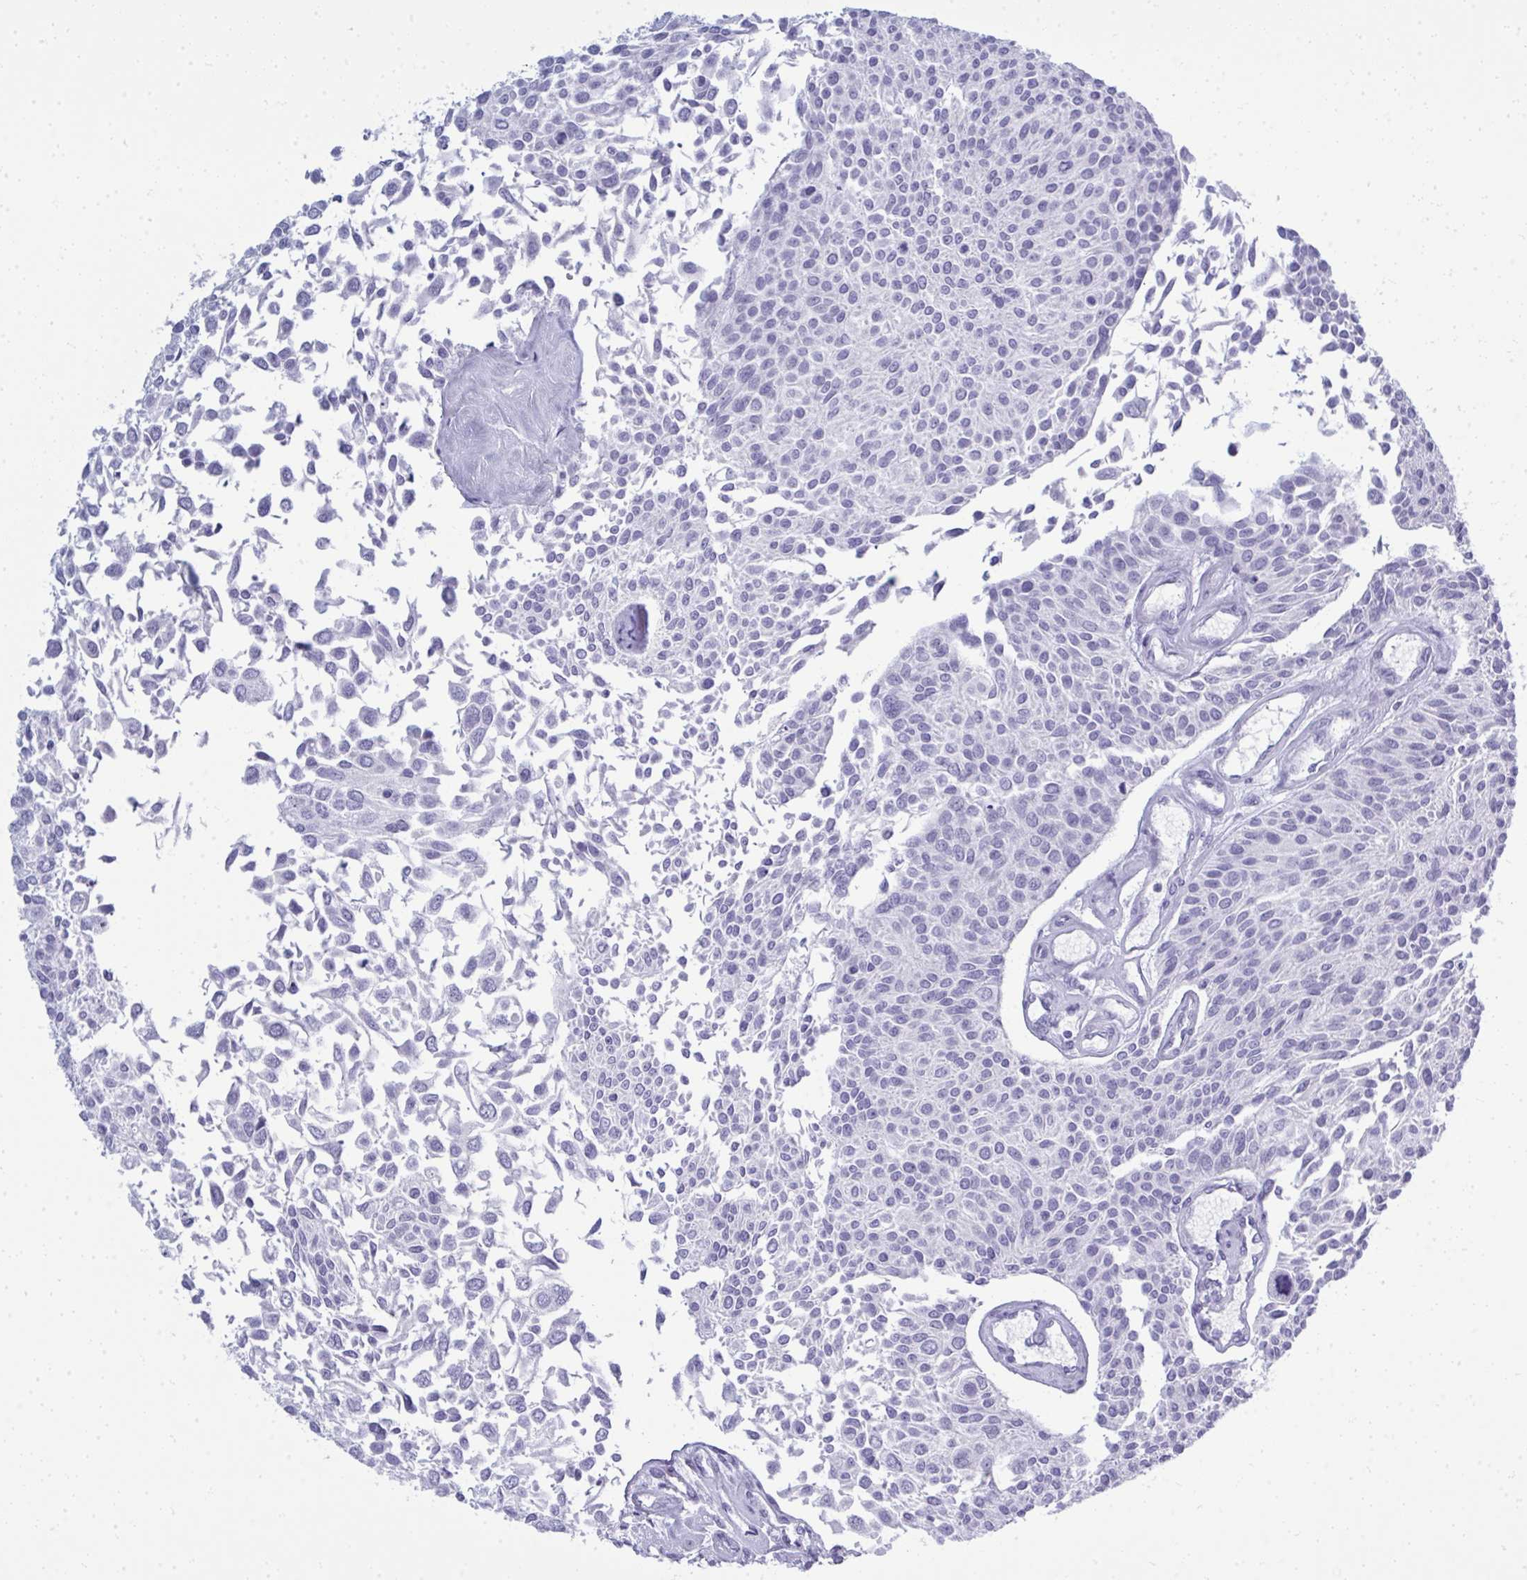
{"staining": {"intensity": "negative", "quantity": "none", "location": "none"}, "tissue": "urothelial cancer", "cell_type": "Tumor cells", "image_type": "cancer", "snomed": [{"axis": "morphology", "description": "Urothelial carcinoma, NOS"}, {"axis": "topography", "description": "Urinary bladder"}], "caption": "High magnification brightfield microscopy of urothelial cancer stained with DAB (3,3'-diaminobenzidine) (brown) and counterstained with hematoxylin (blue): tumor cells show no significant staining. (Brightfield microscopy of DAB immunohistochemistry at high magnification).", "gene": "QDPR", "patient": {"sex": "male", "age": 55}}